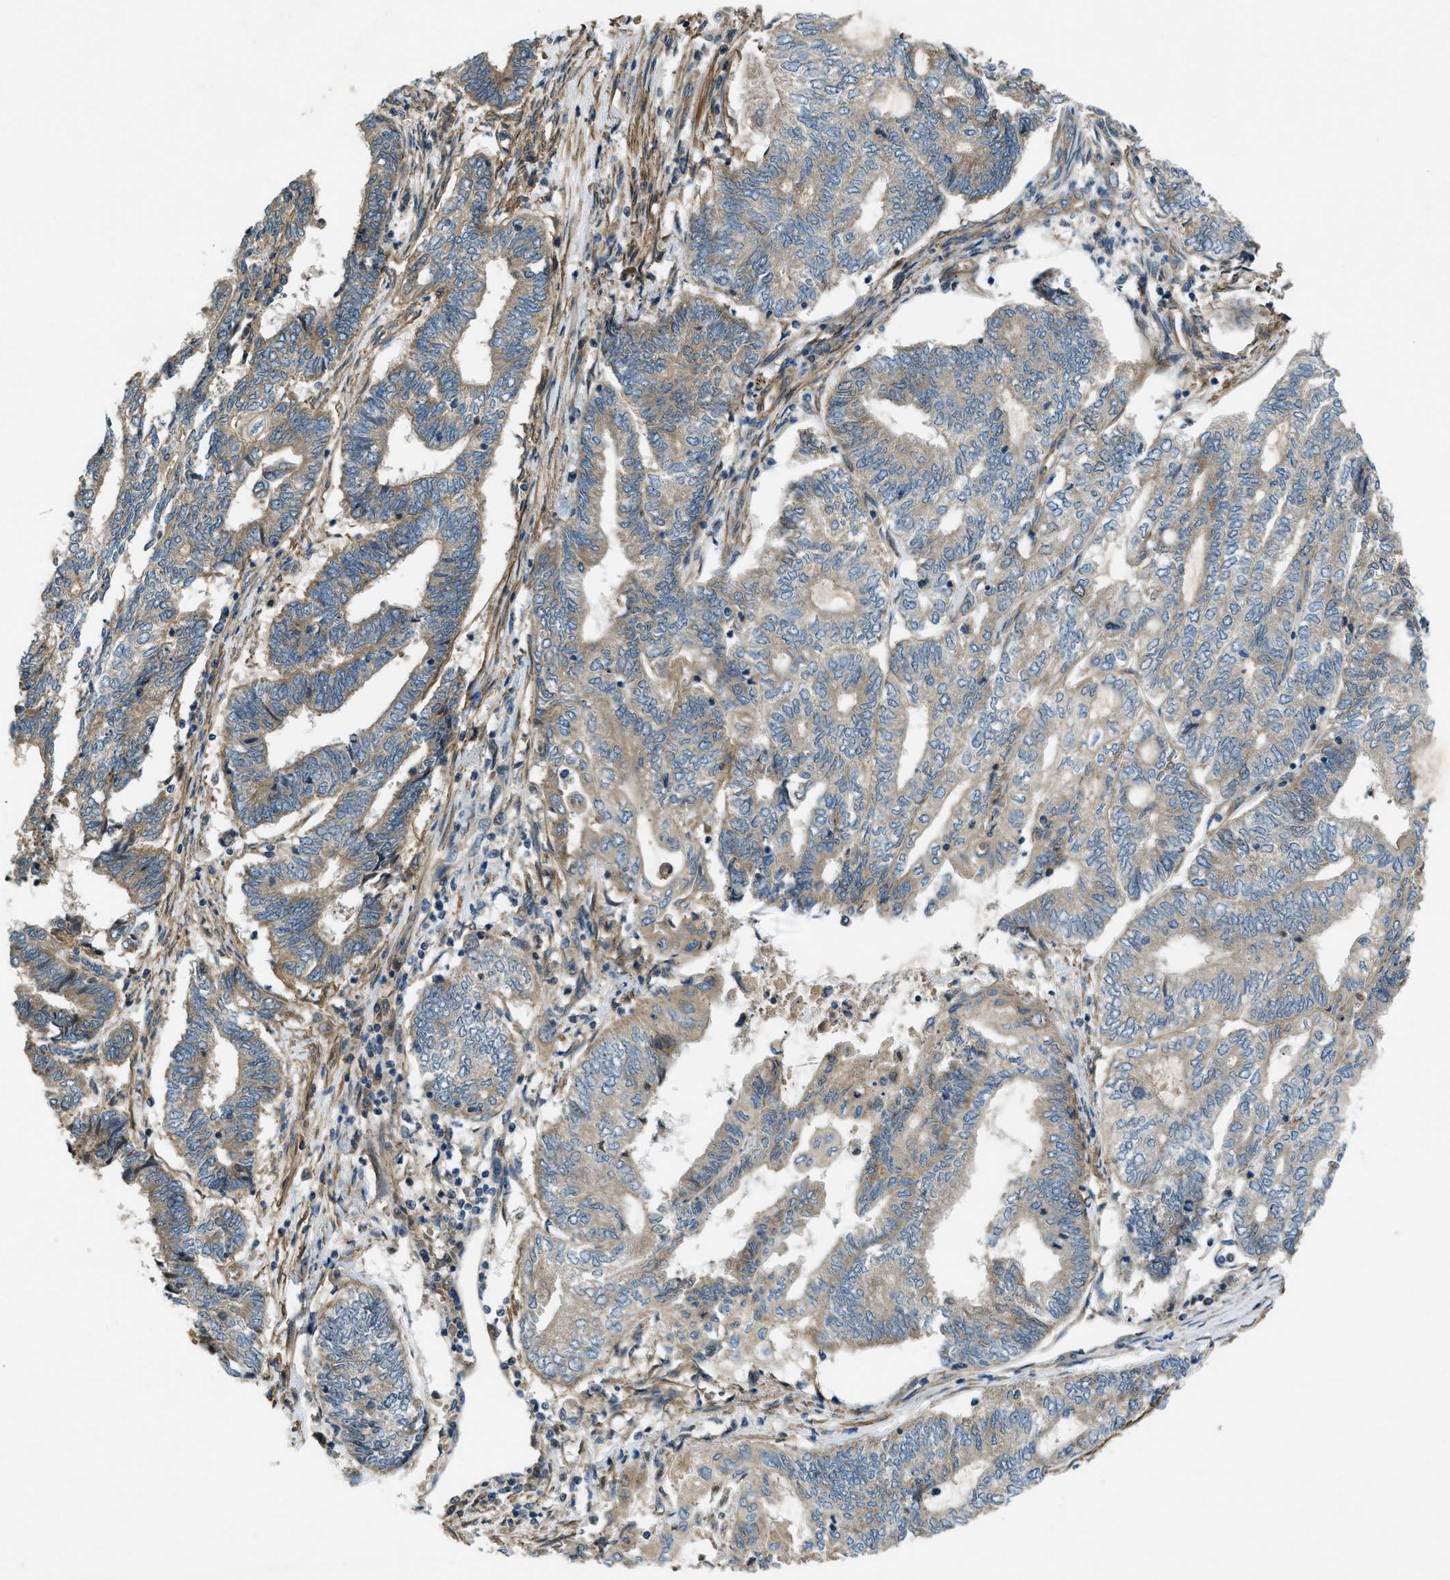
{"staining": {"intensity": "moderate", "quantity": ">75%", "location": "cytoplasmic/membranous"}, "tissue": "endometrial cancer", "cell_type": "Tumor cells", "image_type": "cancer", "snomed": [{"axis": "morphology", "description": "Adenocarcinoma, NOS"}, {"axis": "topography", "description": "Uterus"}, {"axis": "topography", "description": "Endometrium"}], "caption": "DAB immunohistochemical staining of adenocarcinoma (endometrial) shows moderate cytoplasmic/membranous protein expression in about >75% of tumor cells.", "gene": "VEZT", "patient": {"sex": "female", "age": 70}}